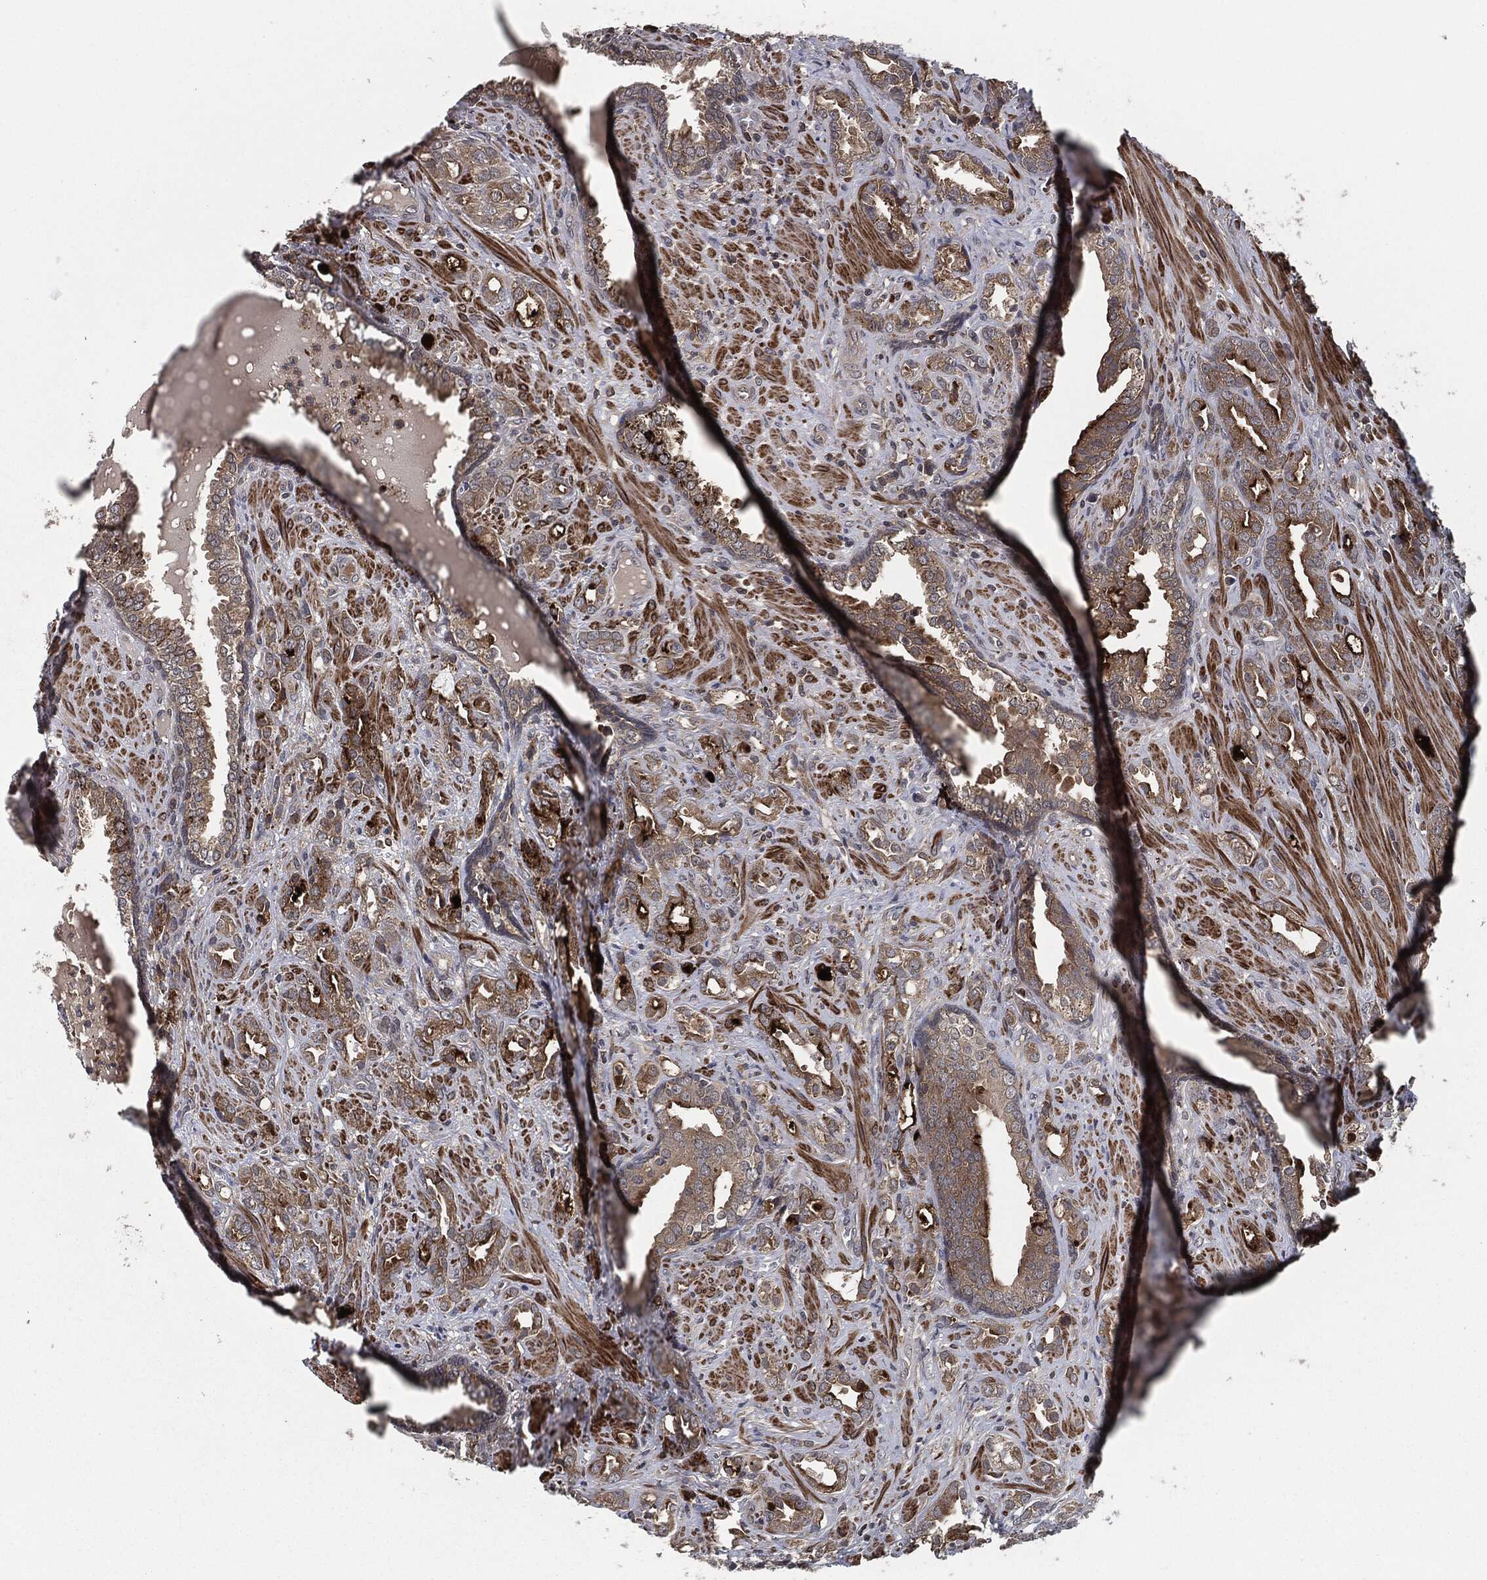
{"staining": {"intensity": "moderate", "quantity": "<25%", "location": "cytoplasmic/membranous"}, "tissue": "prostate cancer", "cell_type": "Tumor cells", "image_type": "cancer", "snomed": [{"axis": "morphology", "description": "Adenocarcinoma, NOS"}, {"axis": "topography", "description": "Prostate"}], "caption": "Protein staining by immunohistochemistry shows moderate cytoplasmic/membranous staining in about <25% of tumor cells in adenocarcinoma (prostate).", "gene": "UBR1", "patient": {"sex": "male", "age": 57}}